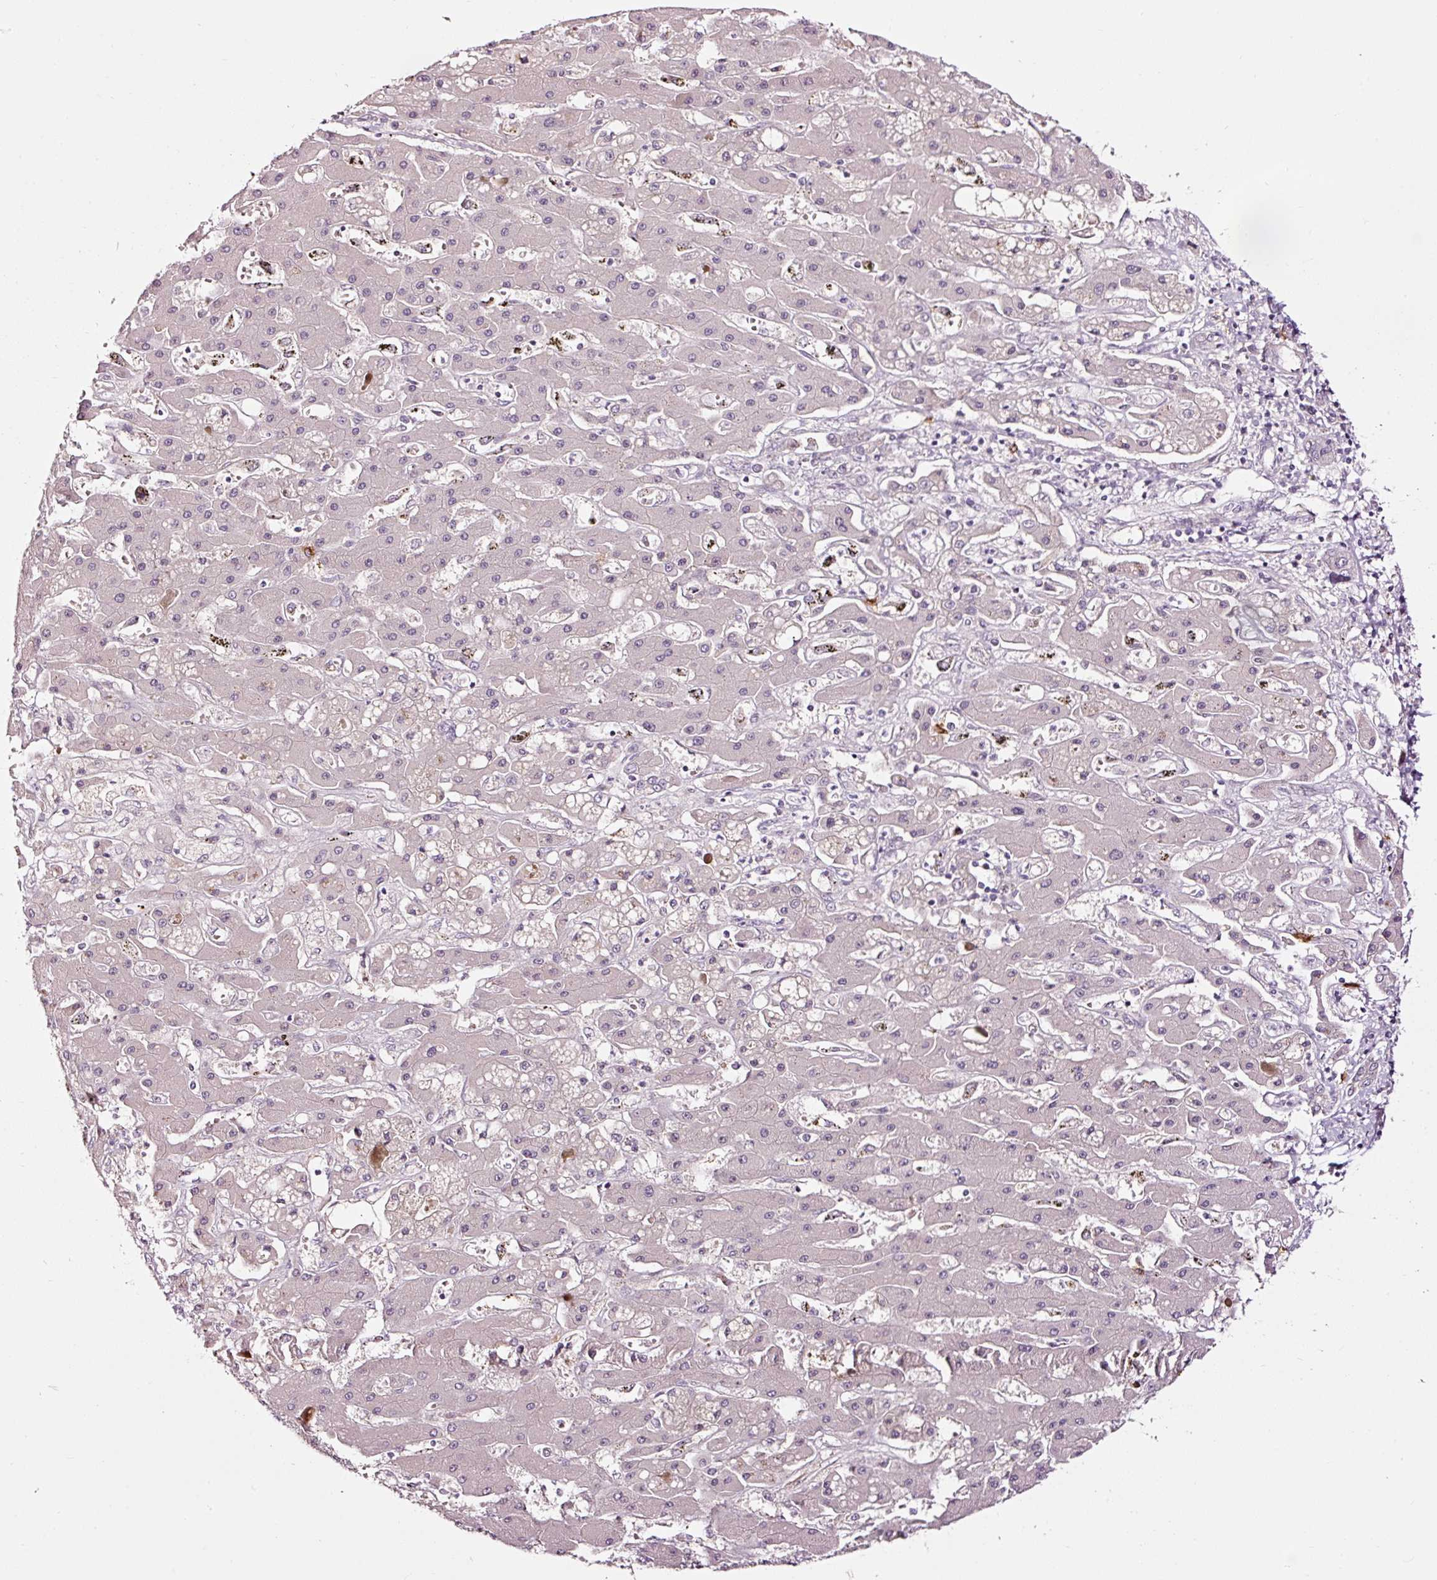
{"staining": {"intensity": "negative", "quantity": "none", "location": "none"}, "tissue": "liver cancer", "cell_type": "Tumor cells", "image_type": "cancer", "snomed": [{"axis": "morphology", "description": "Cholangiocarcinoma"}, {"axis": "topography", "description": "Liver"}], "caption": "Tumor cells show no significant expression in liver cholangiocarcinoma. Brightfield microscopy of IHC stained with DAB (brown) and hematoxylin (blue), captured at high magnification.", "gene": "UTP14A", "patient": {"sex": "male", "age": 67}}